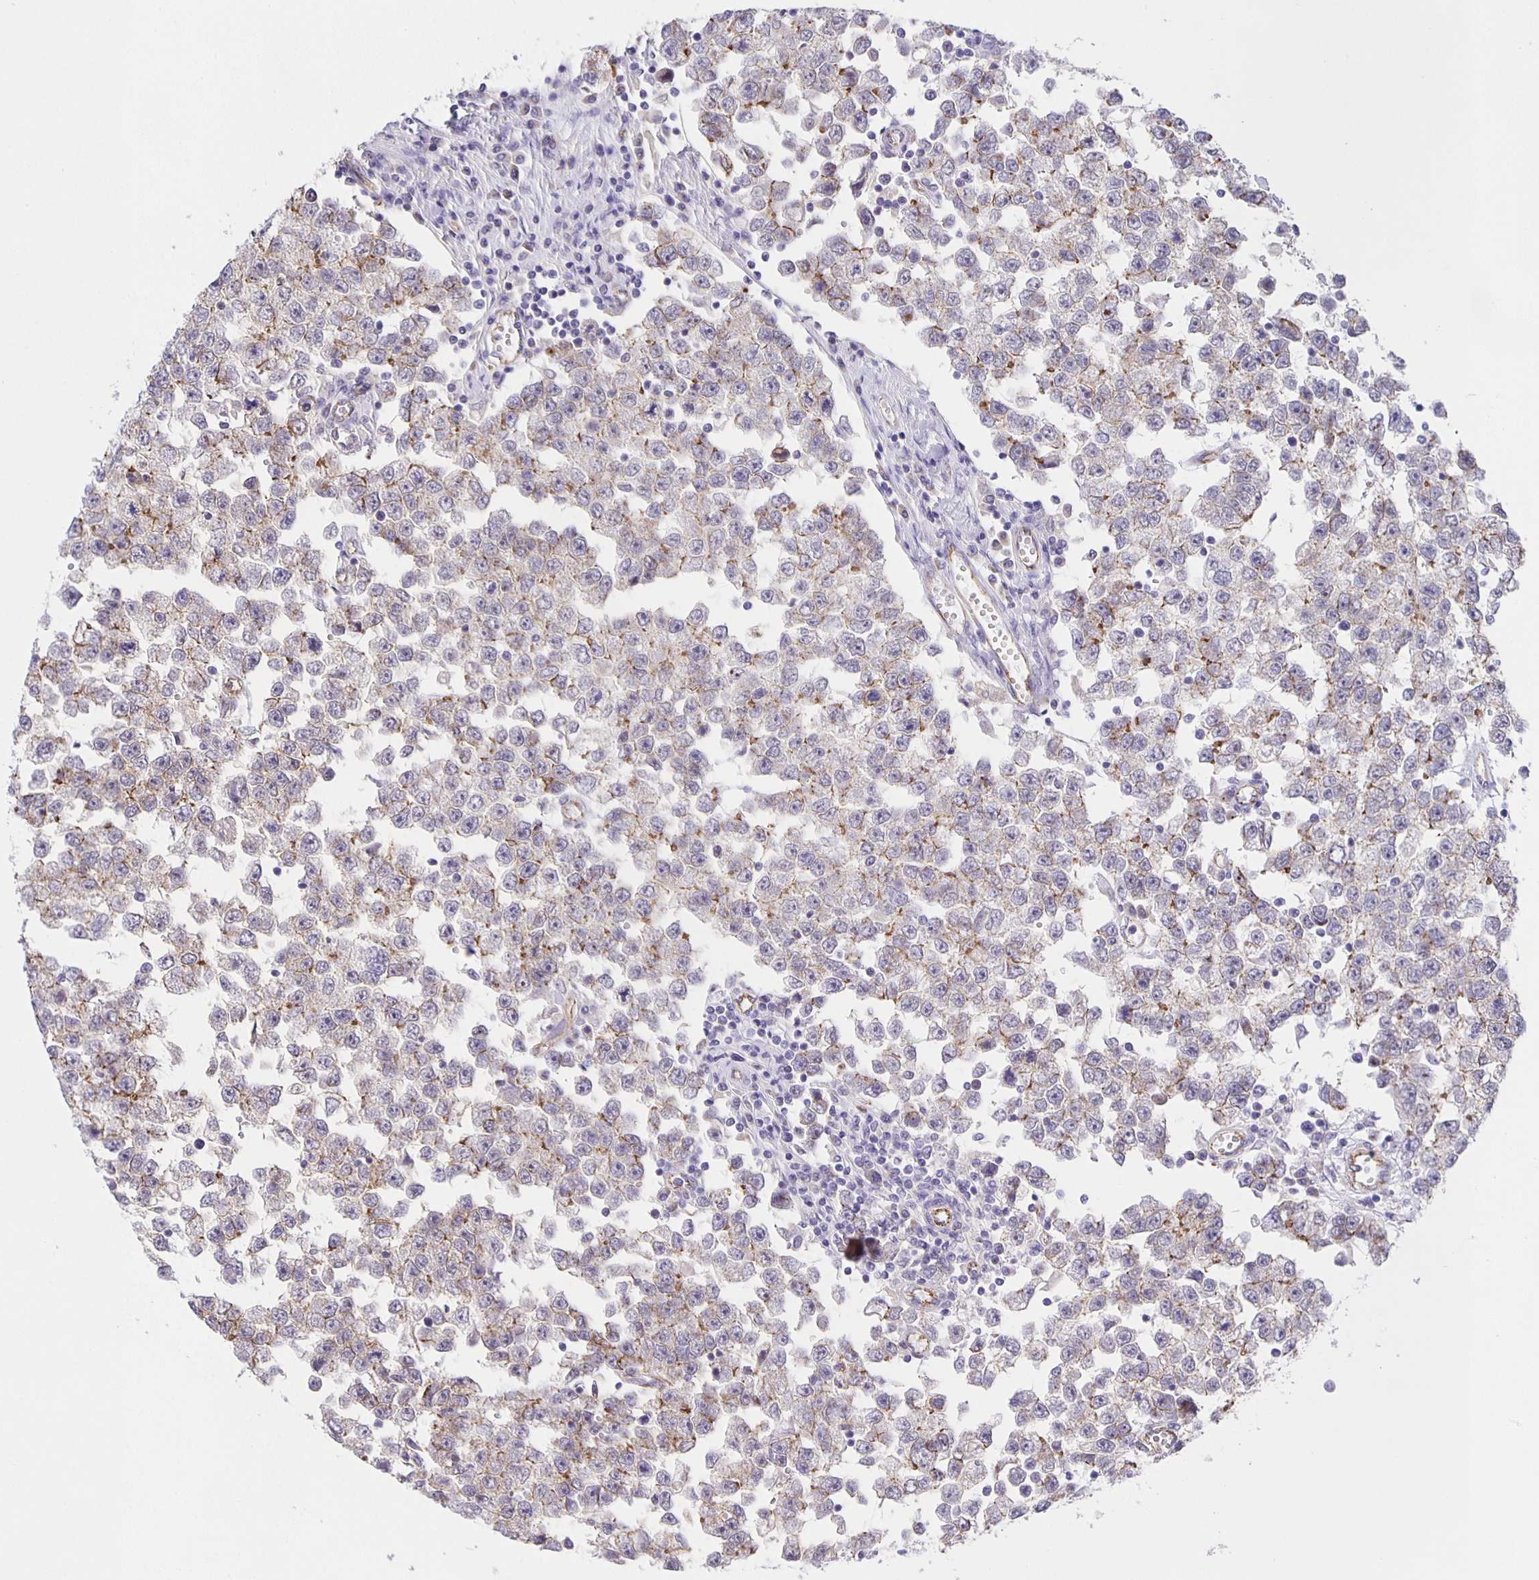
{"staining": {"intensity": "moderate", "quantity": "<25%", "location": "cytoplasmic/membranous"}, "tissue": "testis cancer", "cell_type": "Tumor cells", "image_type": "cancer", "snomed": [{"axis": "morphology", "description": "Seminoma, NOS"}, {"axis": "topography", "description": "Testis"}], "caption": "Seminoma (testis) stained with a protein marker demonstrates moderate staining in tumor cells.", "gene": "JMJD4", "patient": {"sex": "male", "age": 34}}